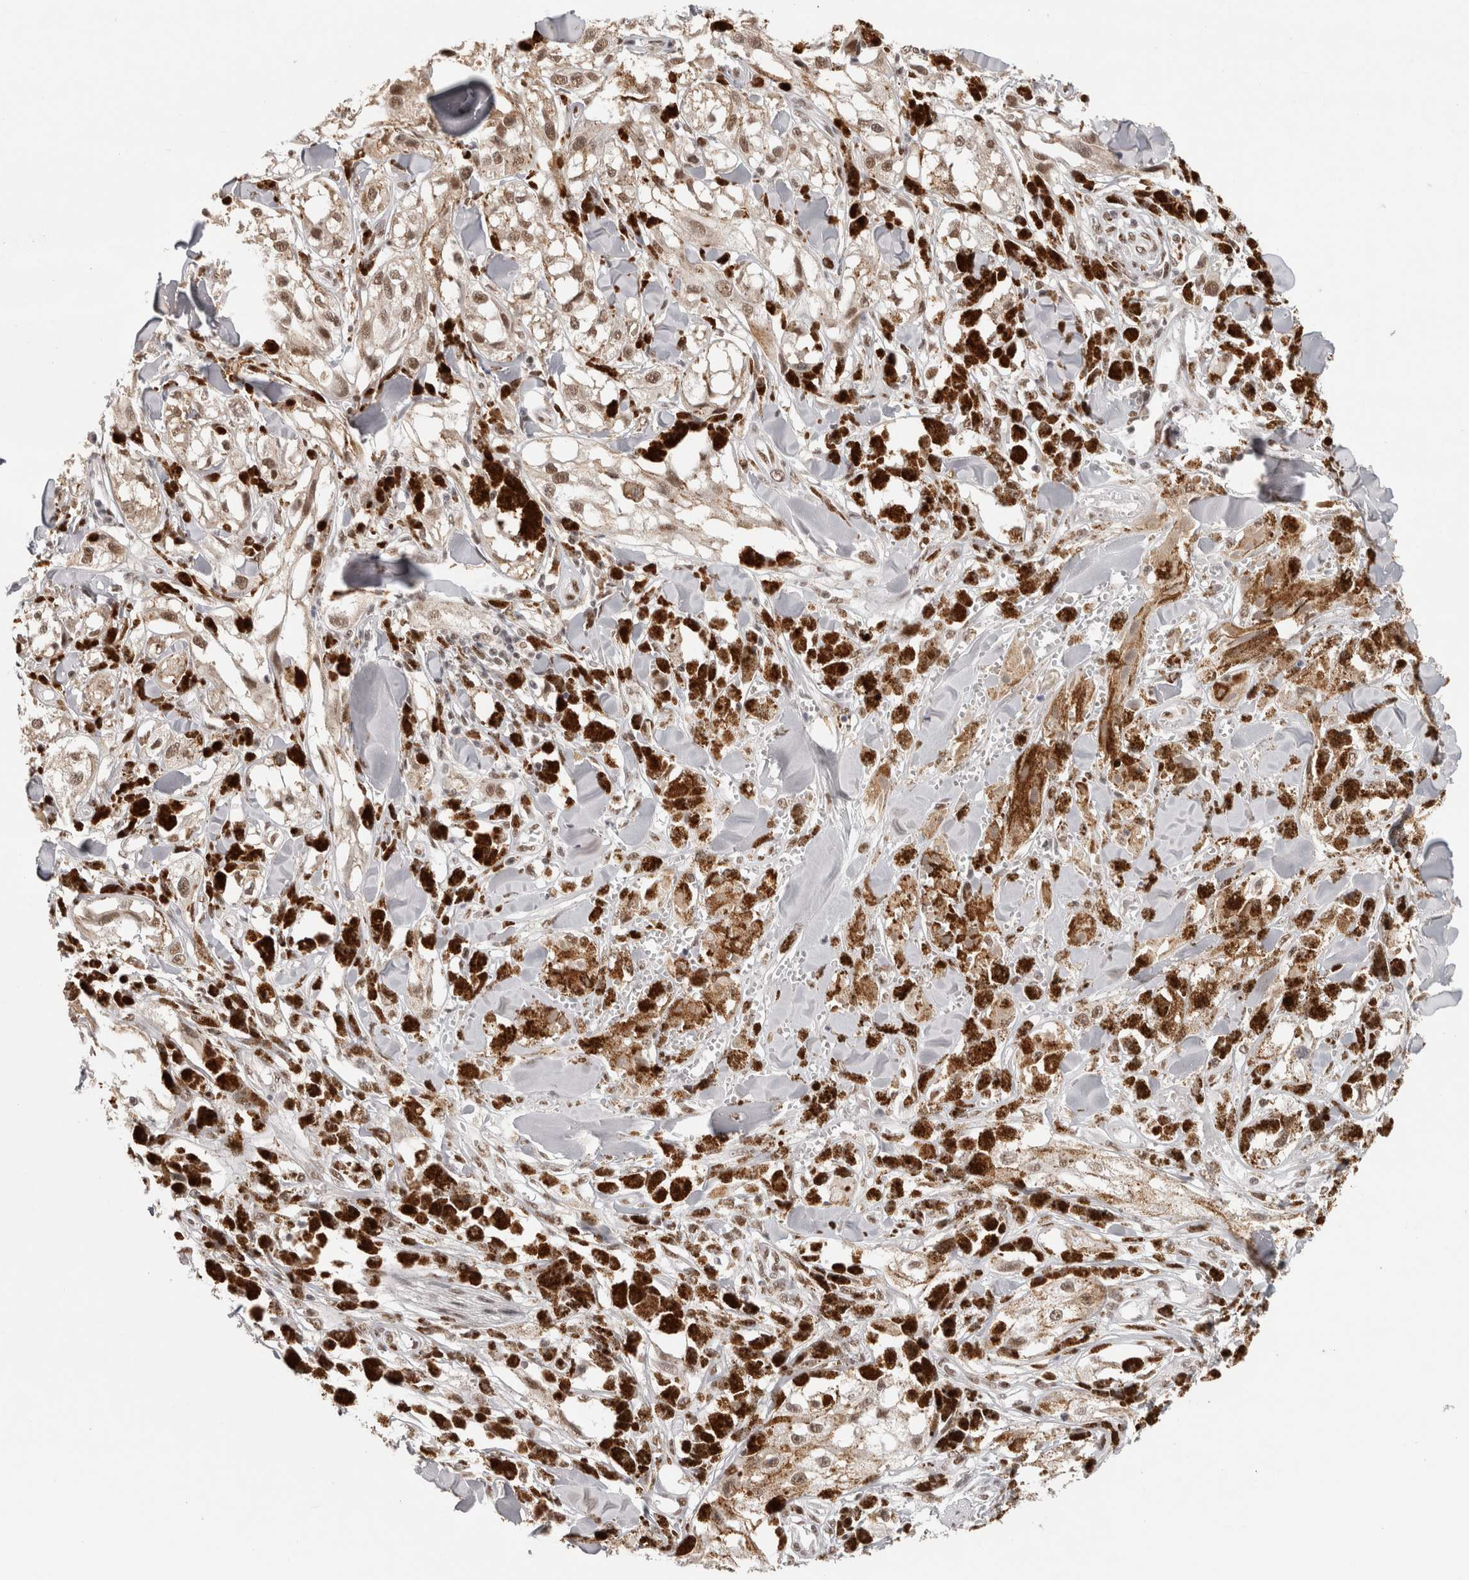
{"staining": {"intensity": "weak", "quantity": ">75%", "location": "nuclear"}, "tissue": "melanoma", "cell_type": "Tumor cells", "image_type": "cancer", "snomed": [{"axis": "morphology", "description": "Malignant melanoma, NOS"}, {"axis": "topography", "description": "Skin"}], "caption": "Protein expression by immunohistochemistry exhibits weak nuclear expression in about >75% of tumor cells in melanoma. (IHC, brightfield microscopy, high magnification).", "gene": "ZNF830", "patient": {"sex": "male", "age": 88}}